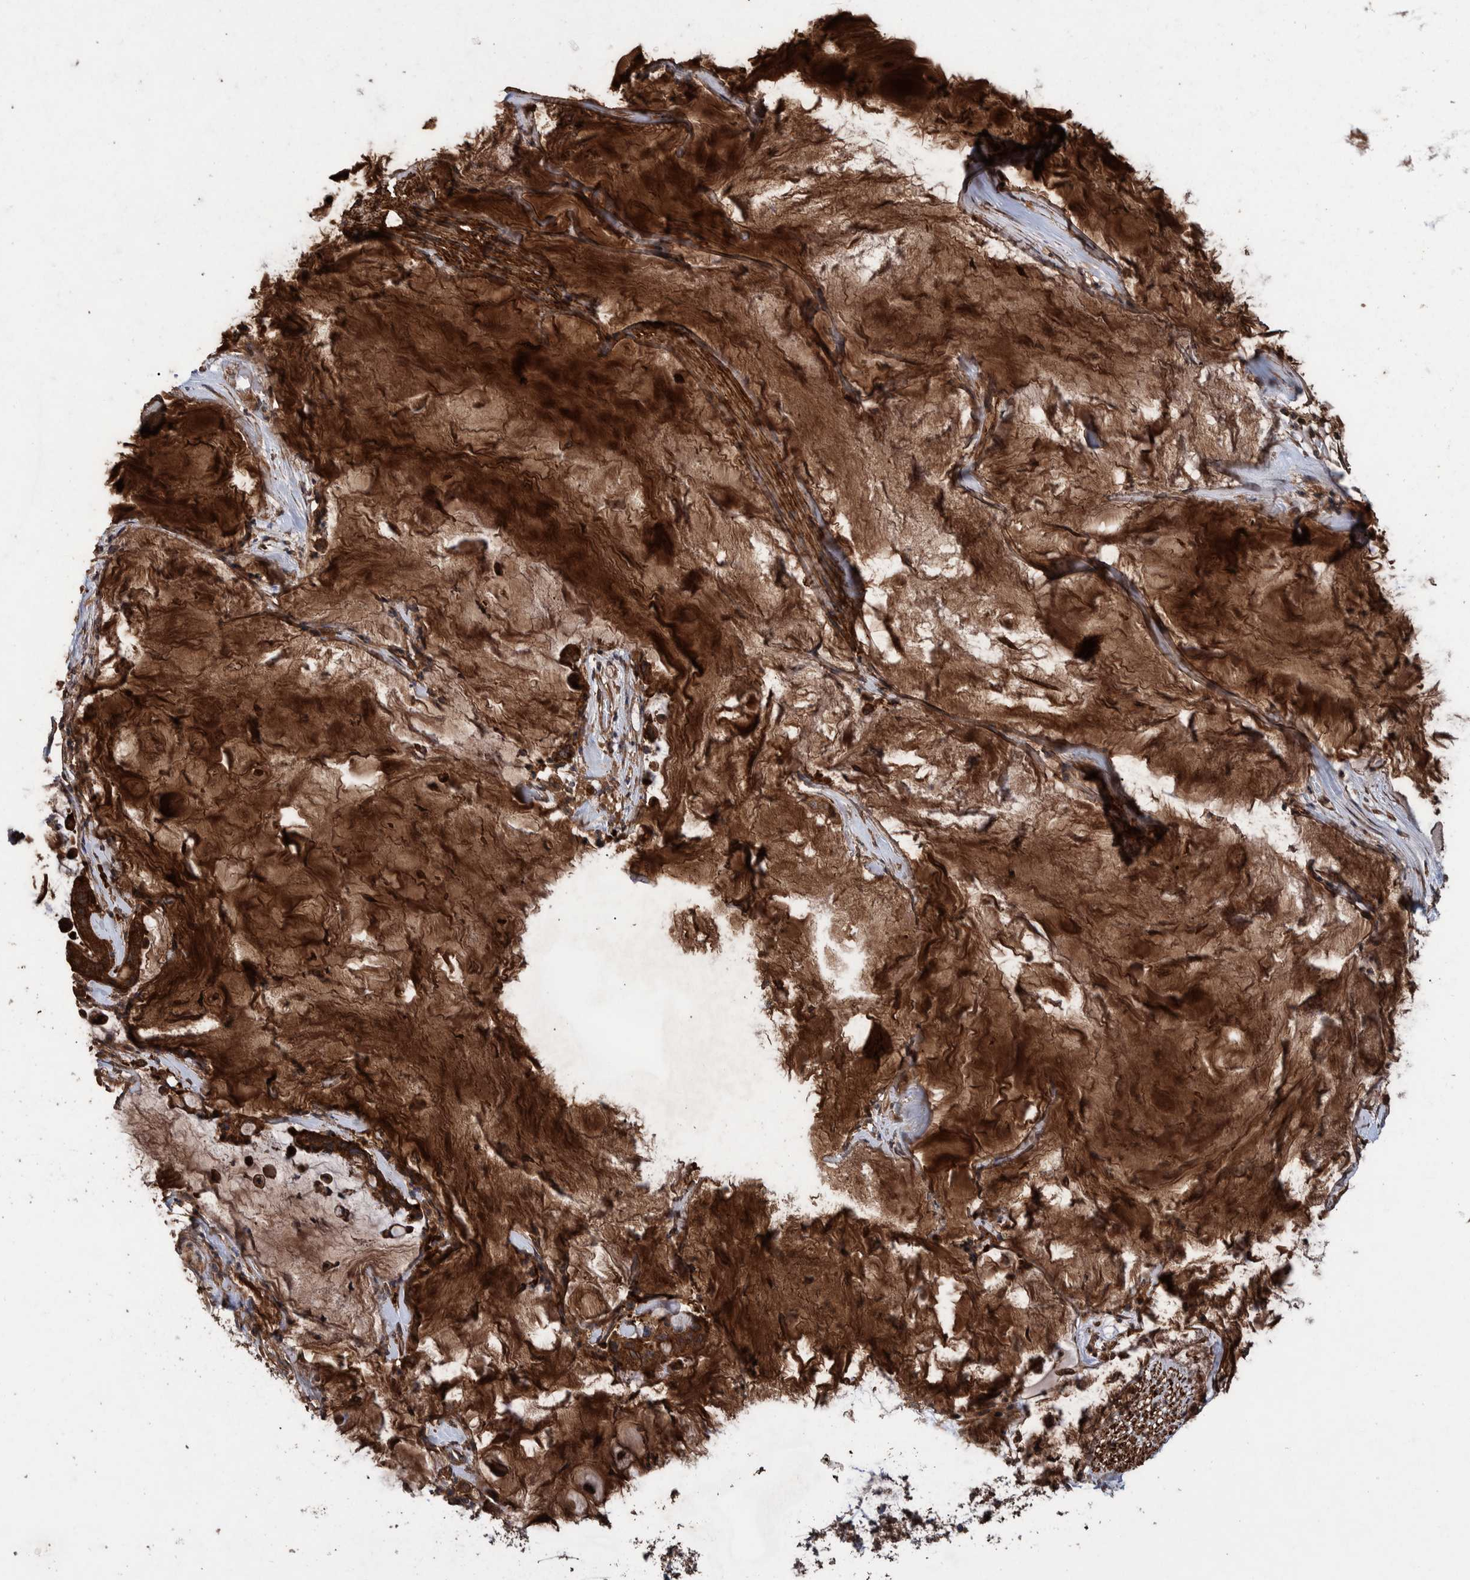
{"staining": {"intensity": "strong", "quantity": ">75%", "location": "cytoplasmic/membranous"}, "tissue": "pancreatic cancer", "cell_type": "Tumor cells", "image_type": "cancer", "snomed": [{"axis": "morphology", "description": "Adenocarcinoma, NOS"}, {"axis": "topography", "description": "Pancreas"}], "caption": "An immunohistochemistry (IHC) image of neoplastic tissue is shown. Protein staining in brown labels strong cytoplasmic/membranous positivity in pancreatic adenocarcinoma within tumor cells.", "gene": "TRIM16", "patient": {"sex": "male", "age": 41}}